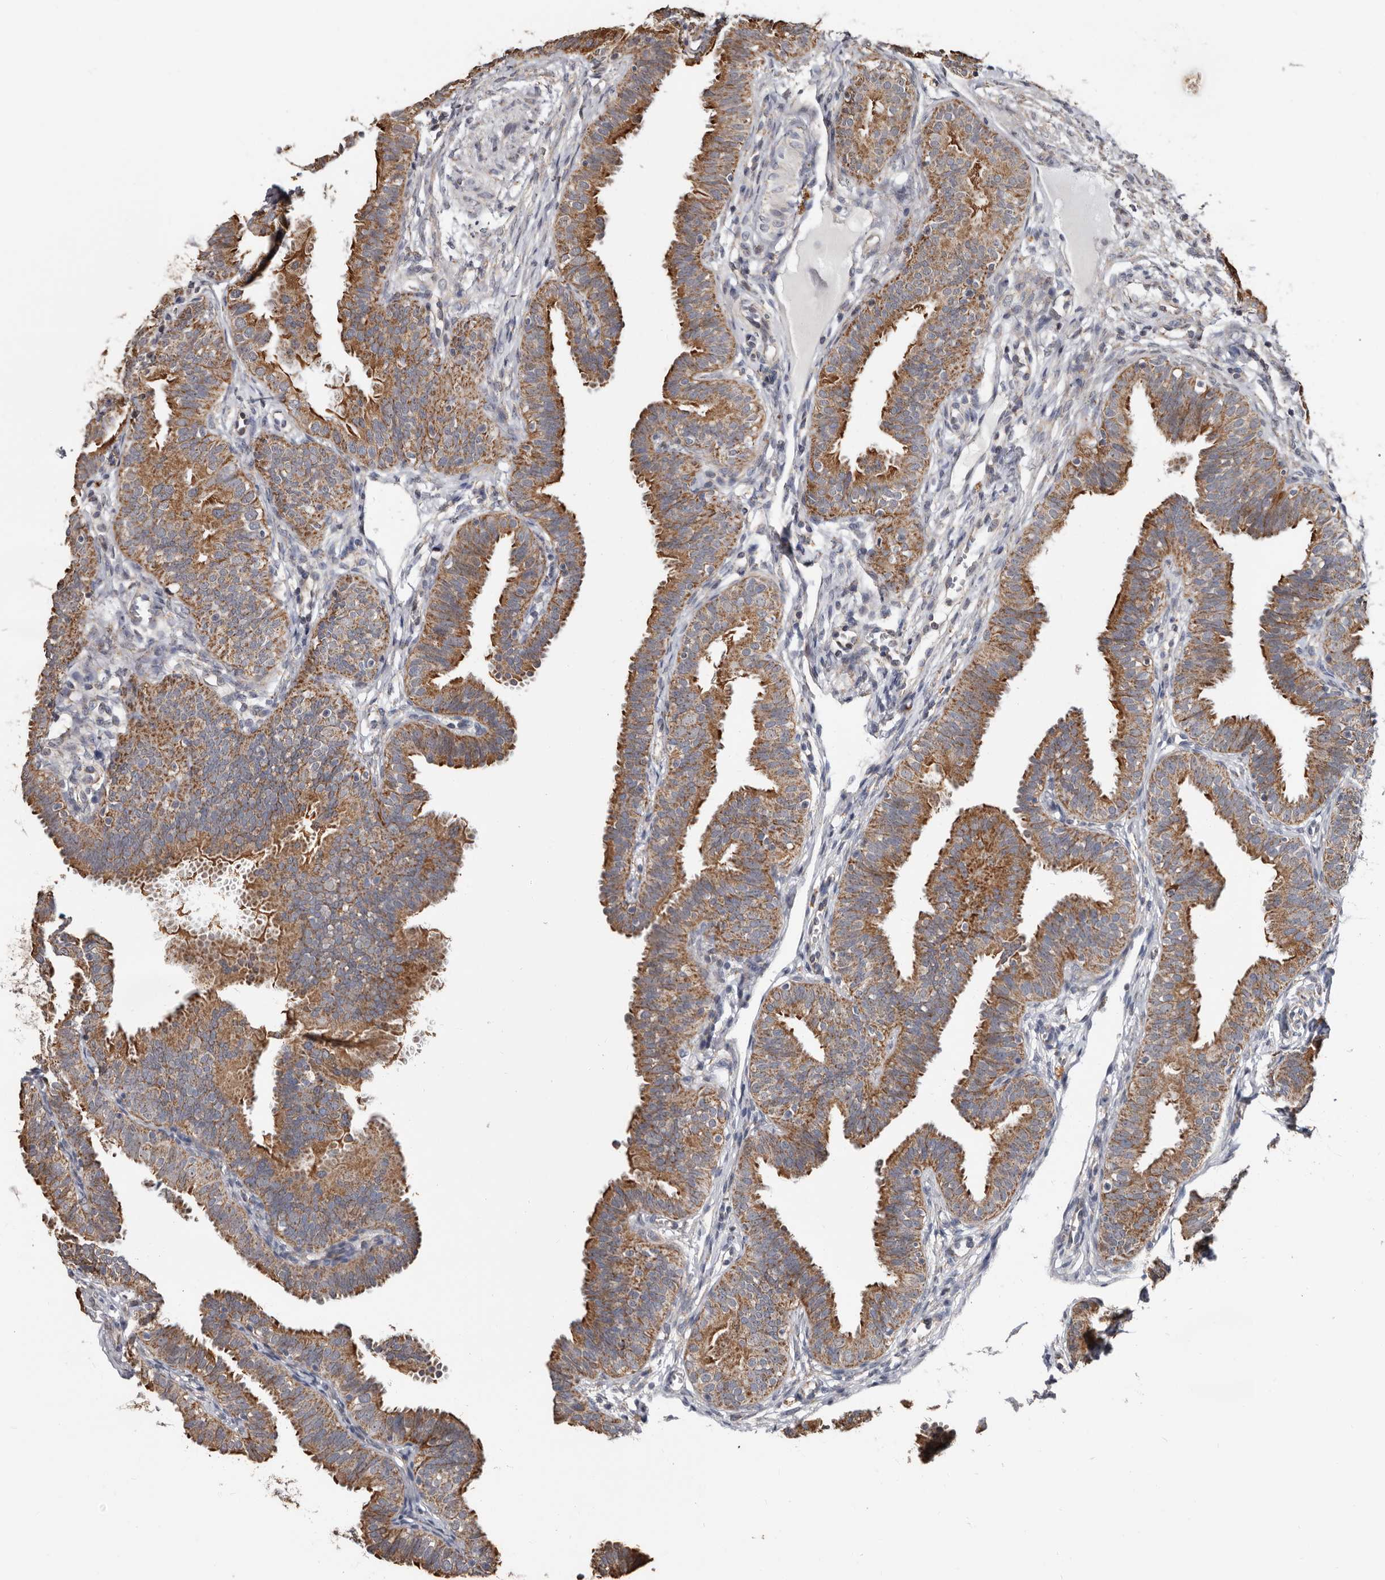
{"staining": {"intensity": "moderate", "quantity": ">75%", "location": "cytoplasmic/membranous"}, "tissue": "fallopian tube", "cell_type": "Glandular cells", "image_type": "normal", "snomed": [{"axis": "morphology", "description": "Normal tissue, NOS"}, {"axis": "topography", "description": "Fallopian tube"}], "caption": "Immunohistochemical staining of benign human fallopian tube exhibits moderate cytoplasmic/membranous protein positivity in about >75% of glandular cells.", "gene": "MRPL18", "patient": {"sex": "female", "age": 35}}